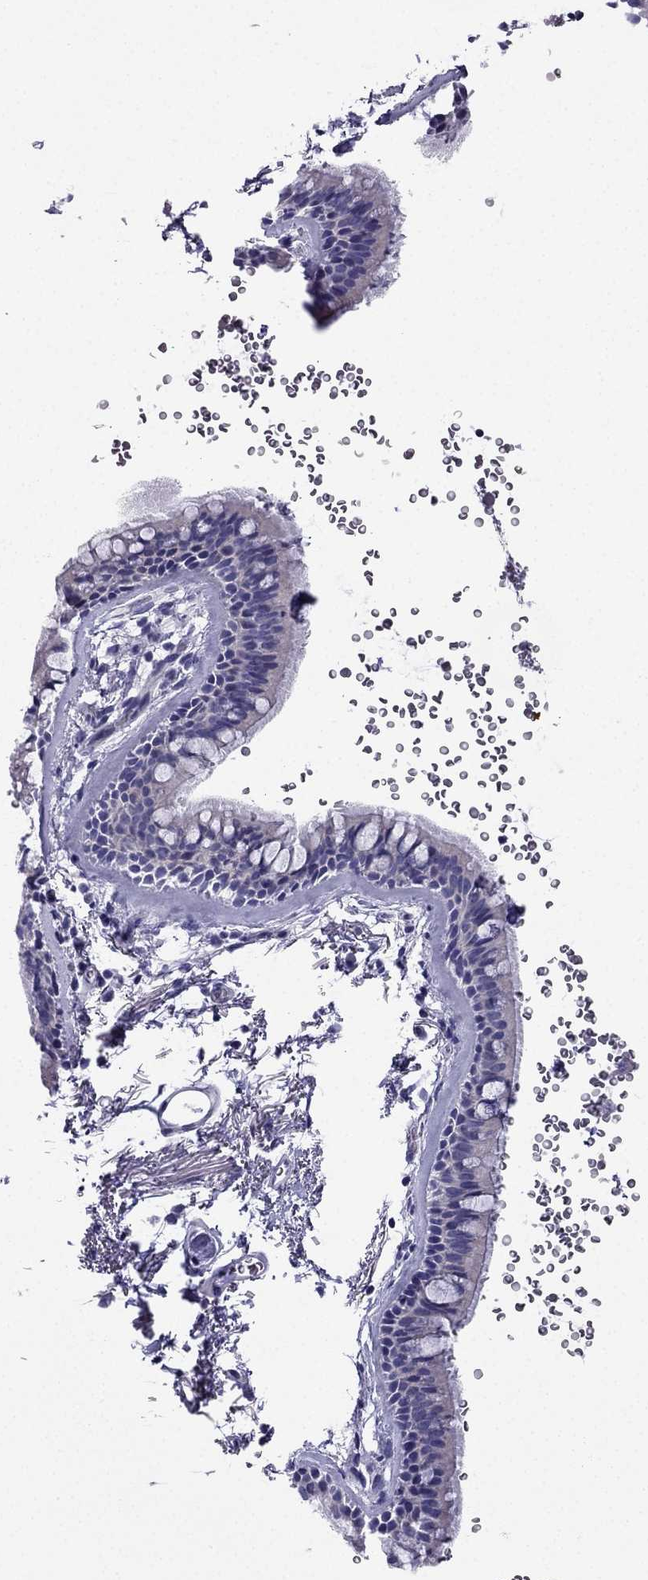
{"staining": {"intensity": "negative", "quantity": "none", "location": "none"}, "tissue": "bronchus", "cell_type": "Respiratory epithelial cells", "image_type": "normal", "snomed": [{"axis": "morphology", "description": "Normal tissue, NOS"}, {"axis": "topography", "description": "Lymph node"}, {"axis": "topography", "description": "Bronchus"}], "caption": "Bronchus was stained to show a protein in brown. There is no significant staining in respiratory epithelial cells.", "gene": "KCNJ10", "patient": {"sex": "female", "age": 70}}